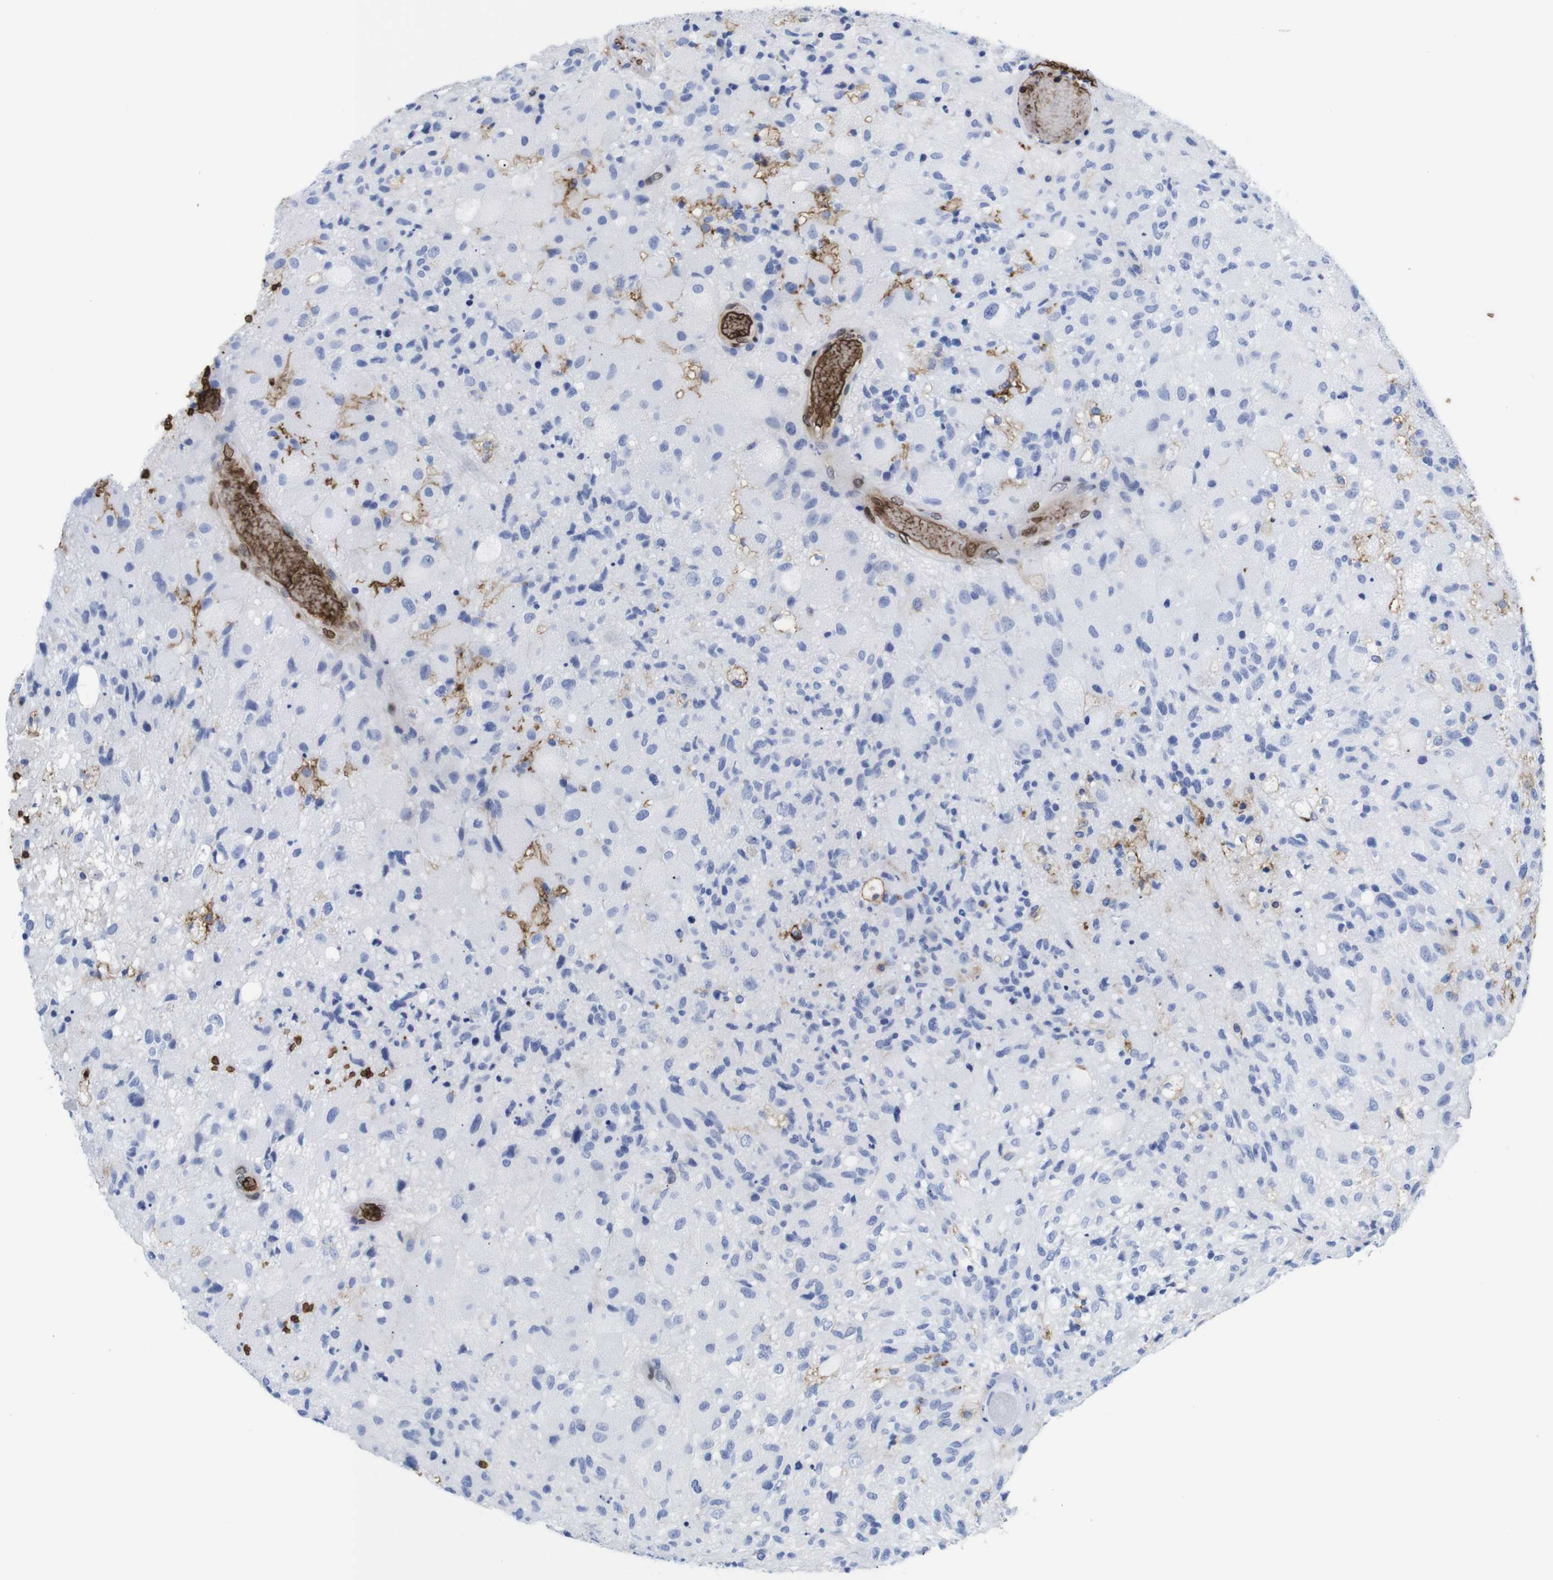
{"staining": {"intensity": "negative", "quantity": "none", "location": "none"}, "tissue": "glioma", "cell_type": "Tumor cells", "image_type": "cancer", "snomed": [{"axis": "morphology", "description": "Normal tissue, NOS"}, {"axis": "morphology", "description": "Glioma, malignant, High grade"}, {"axis": "topography", "description": "Cerebral cortex"}], "caption": "This is an immunohistochemistry photomicrograph of glioma. There is no staining in tumor cells.", "gene": "S1PR2", "patient": {"sex": "male", "age": 77}}